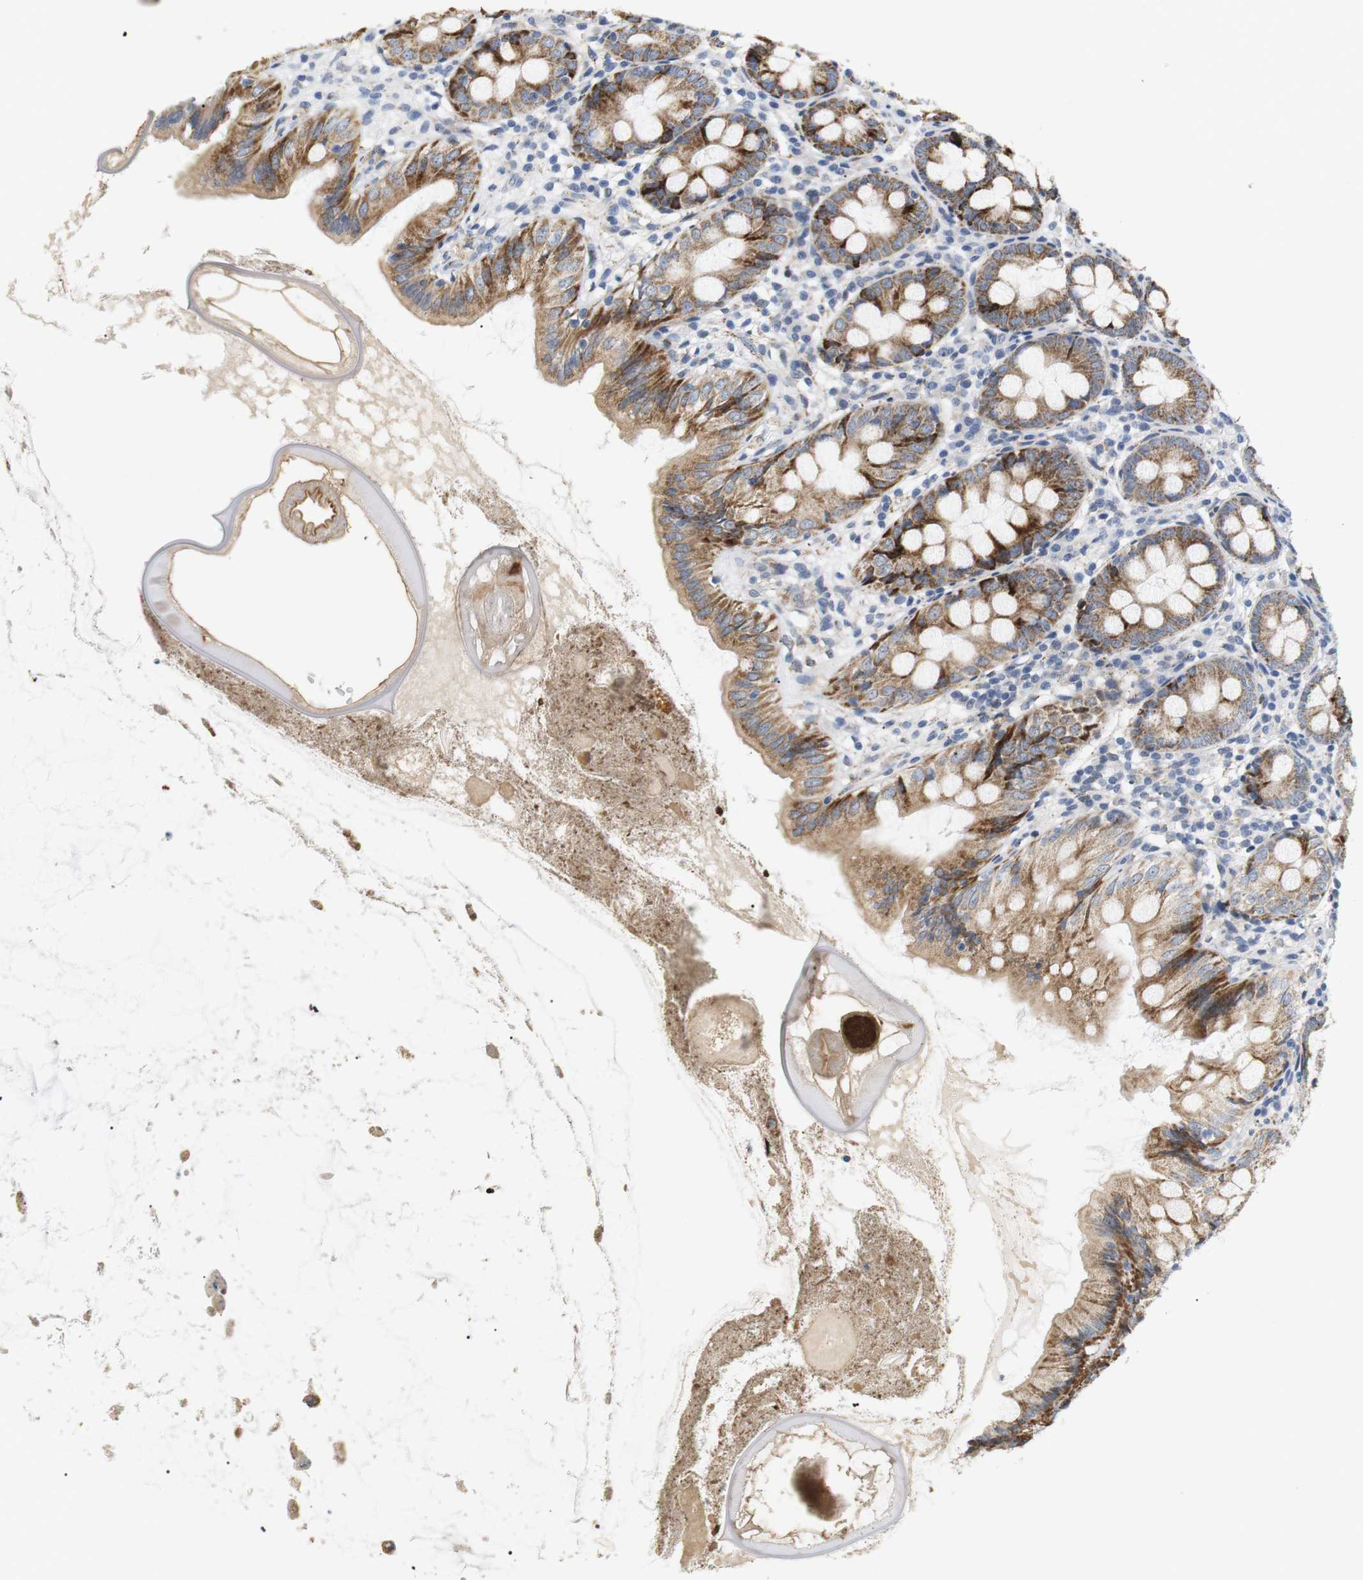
{"staining": {"intensity": "moderate", "quantity": ">75%", "location": "cytoplasmic/membranous"}, "tissue": "appendix", "cell_type": "Glandular cells", "image_type": "normal", "snomed": [{"axis": "morphology", "description": "Normal tissue, NOS"}, {"axis": "topography", "description": "Appendix"}], "caption": "Immunohistochemistry (IHC) of benign appendix exhibits medium levels of moderate cytoplasmic/membranous expression in about >75% of glandular cells.", "gene": "CD300E", "patient": {"sex": "female", "age": 77}}